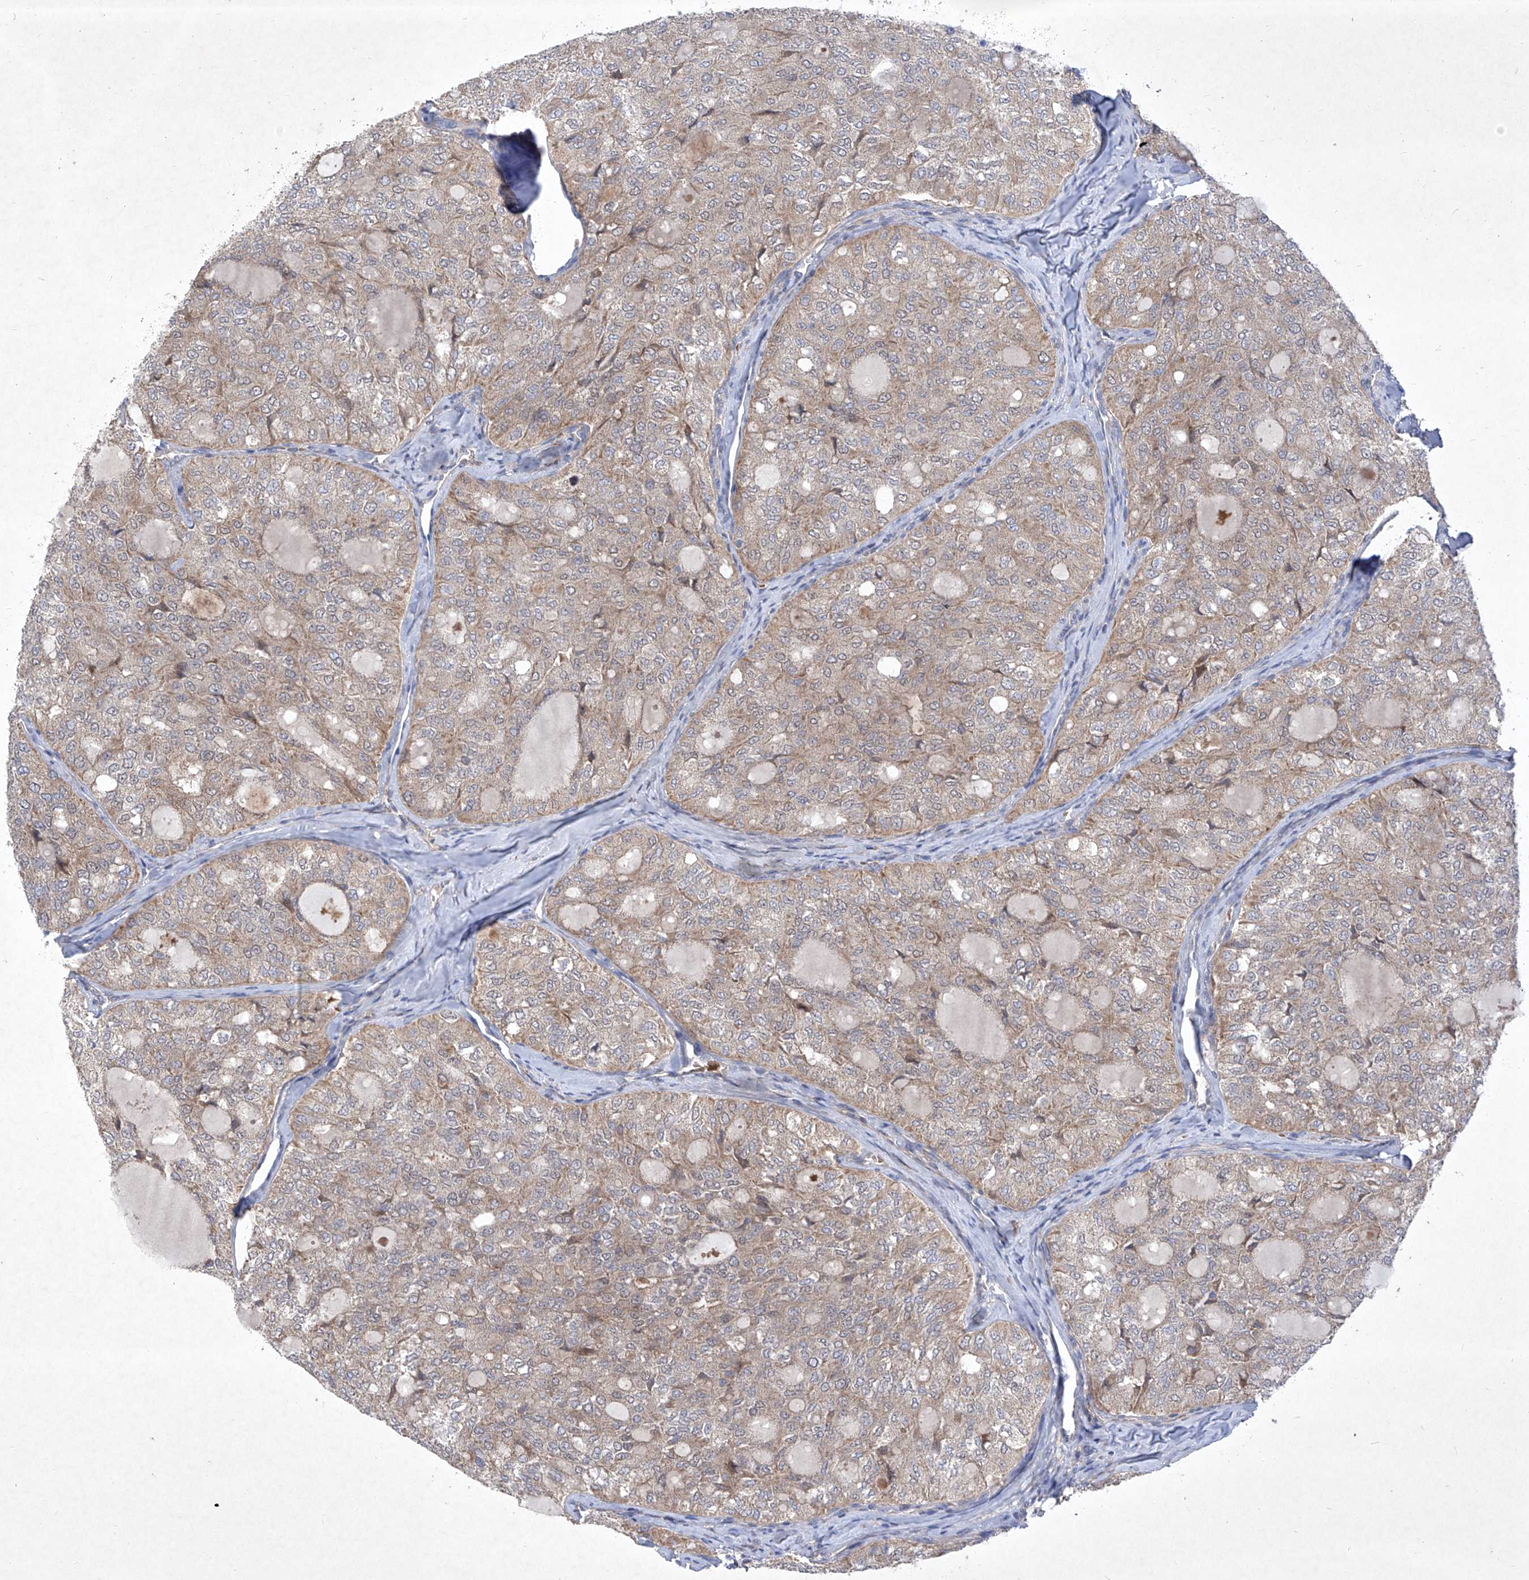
{"staining": {"intensity": "weak", "quantity": "25%-75%", "location": "cytoplasmic/membranous"}, "tissue": "thyroid cancer", "cell_type": "Tumor cells", "image_type": "cancer", "snomed": [{"axis": "morphology", "description": "Follicular adenoma carcinoma, NOS"}, {"axis": "topography", "description": "Thyroid gland"}], "caption": "The image displays immunohistochemical staining of thyroid cancer. There is weak cytoplasmic/membranous expression is present in approximately 25%-75% of tumor cells.", "gene": "COQ3", "patient": {"sex": "male", "age": 75}}